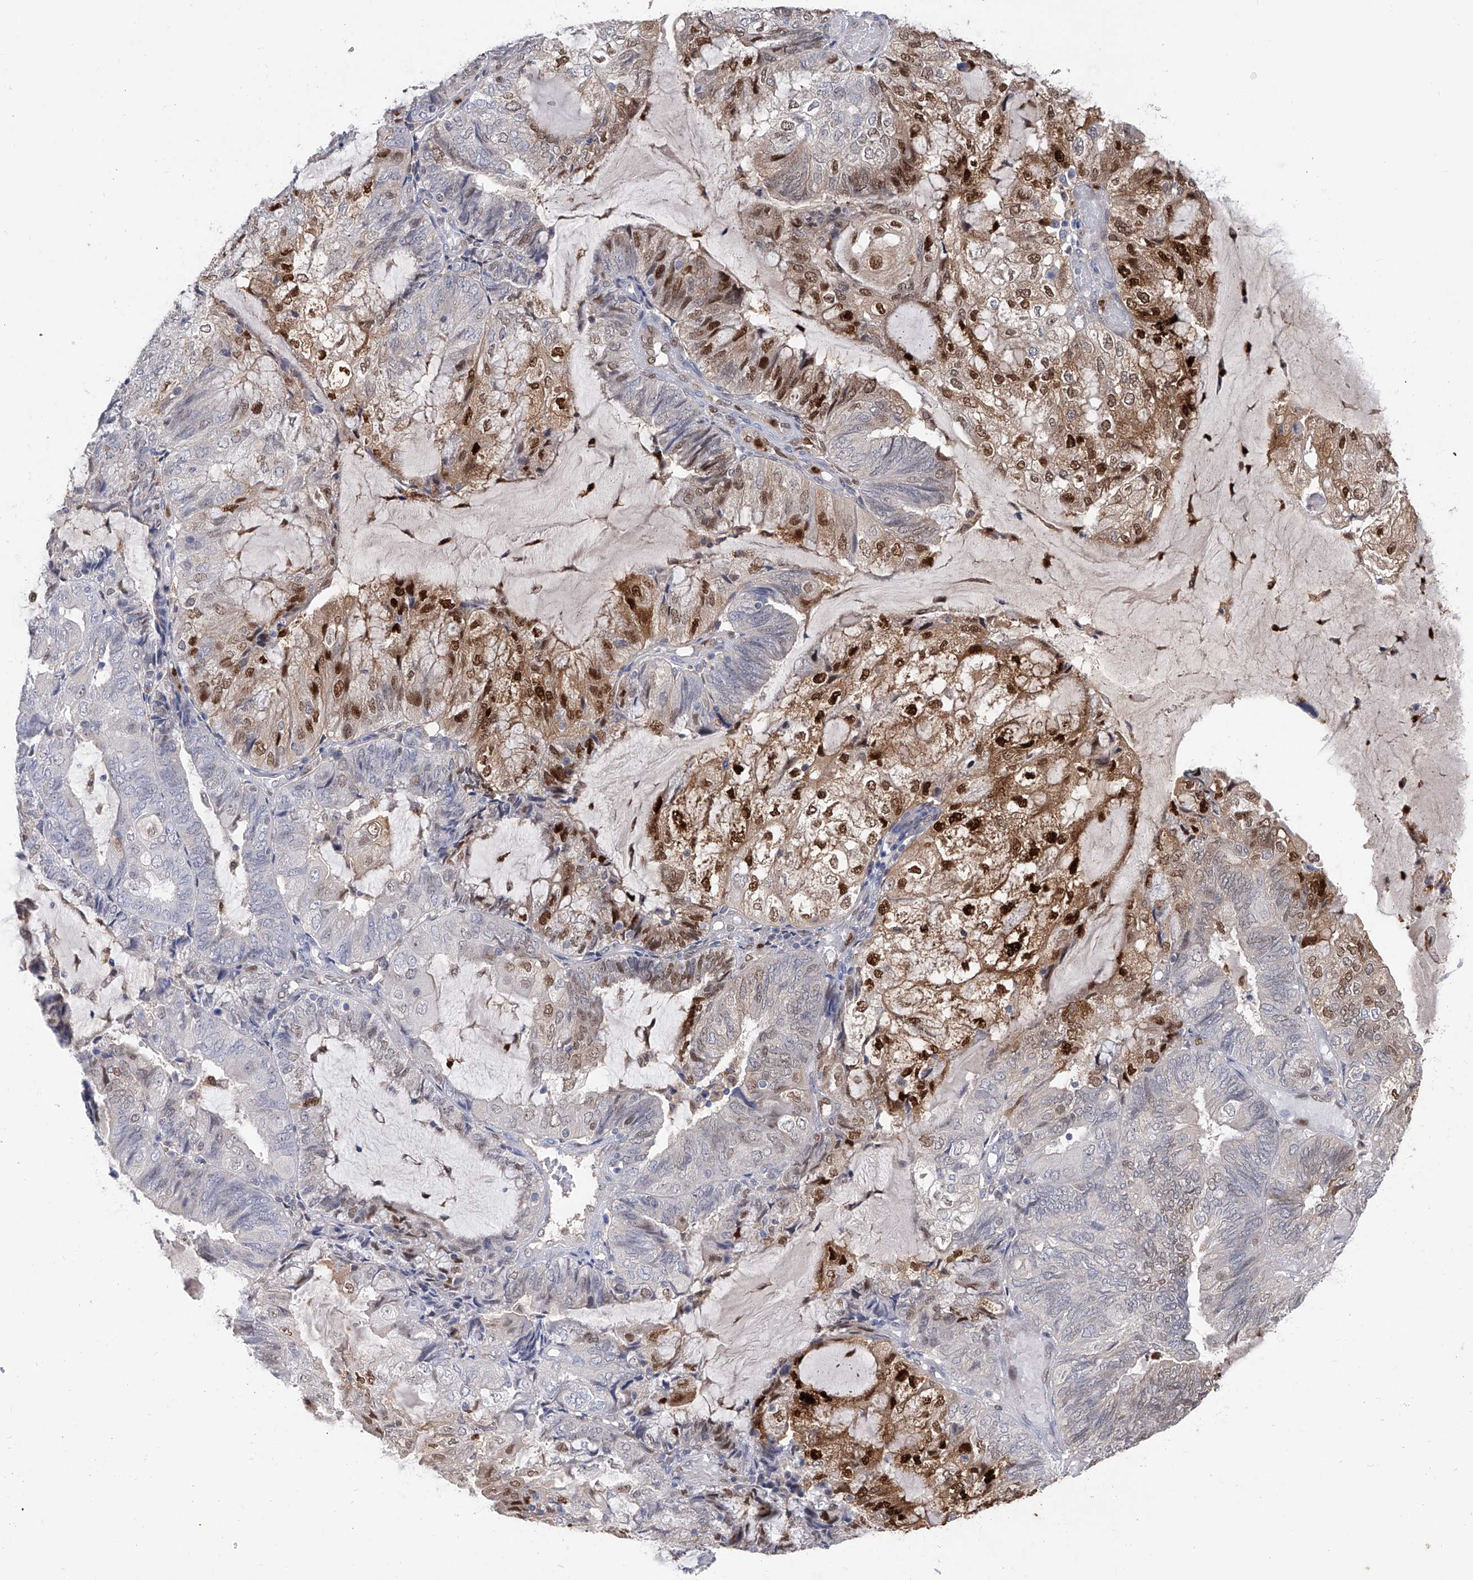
{"staining": {"intensity": "strong", "quantity": "<25%", "location": "cytoplasmic/membranous,nuclear"}, "tissue": "endometrial cancer", "cell_type": "Tumor cells", "image_type": "cancer", "snomed": [{"axis": "morphology", "description": "Adenocarcinoma, NOS"}, {"axis": "topography", "description": "Endometrium"}], "caption": "DAB (3,3'-diaminobenzidine) immunohistochemical staining of endometrial cancer (adenocarcinoma) shows strong cytoplasmic/membranous and nuclear protein expression in approximately <25% of tumor cells.", "gene": "PHF20", "patient": {"sex": "female", "age": 81}}